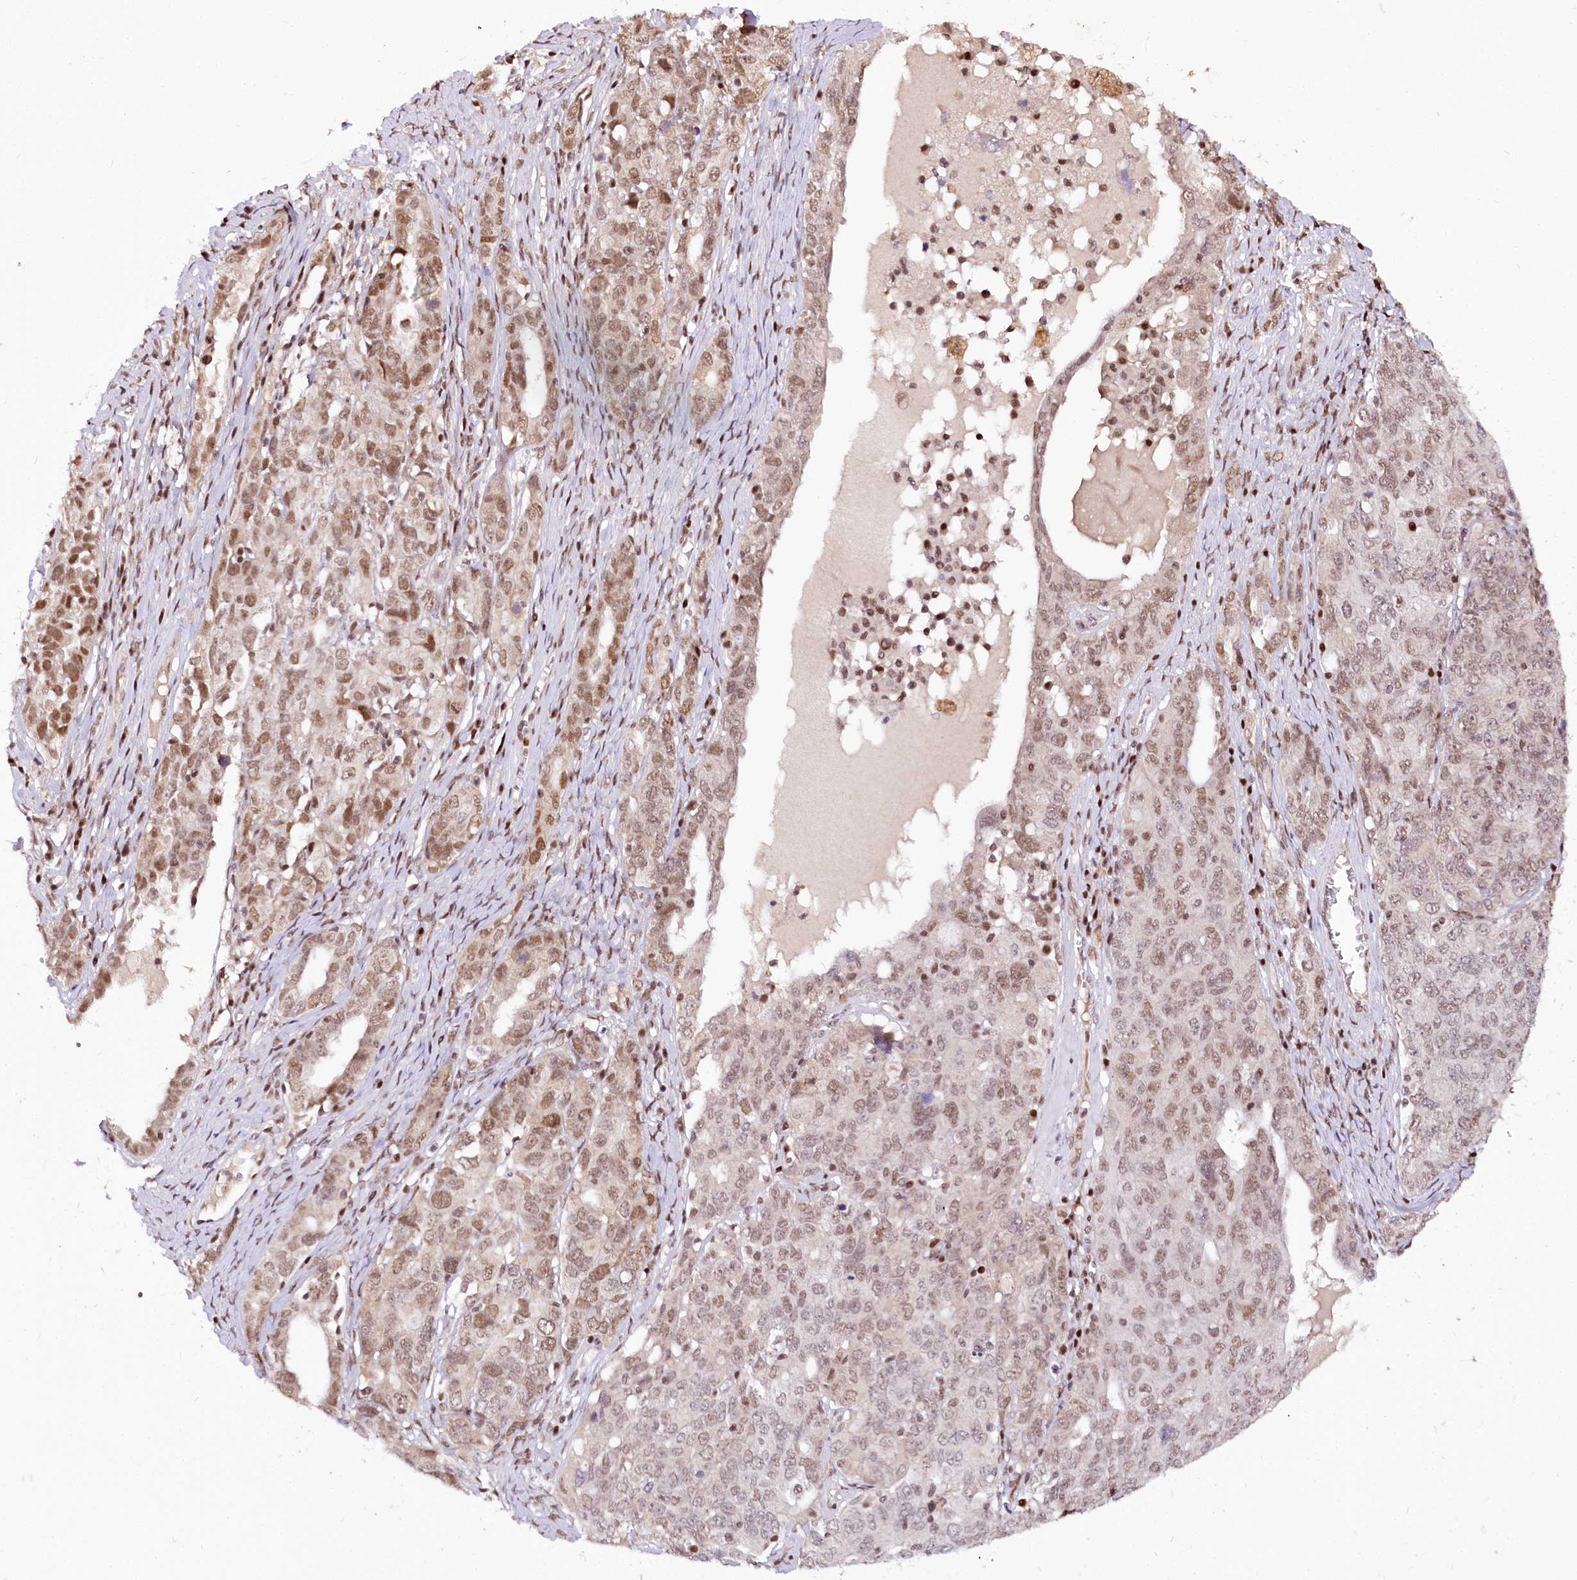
{"staining": {"intensity": "weak", "quantity": ">75%", "location": "nuclear"}, "tissue": "ovarian cancer", "cell_type": "Tumor cells", "image_type": "cancer", "snomed": [{"axis": "morphology", "description": "Carcinoma, endometroid"}, {"axis": "topography", "description": "Ovary"}], "caption": "Human endometroid carcinoma (ovarian) stained for a protein (brown) exhibits weak nuclear positive positivity in approximately >75% of tumor cells.", "gene": "POLA2", "patient": {"sex": "female", "age": 62}}